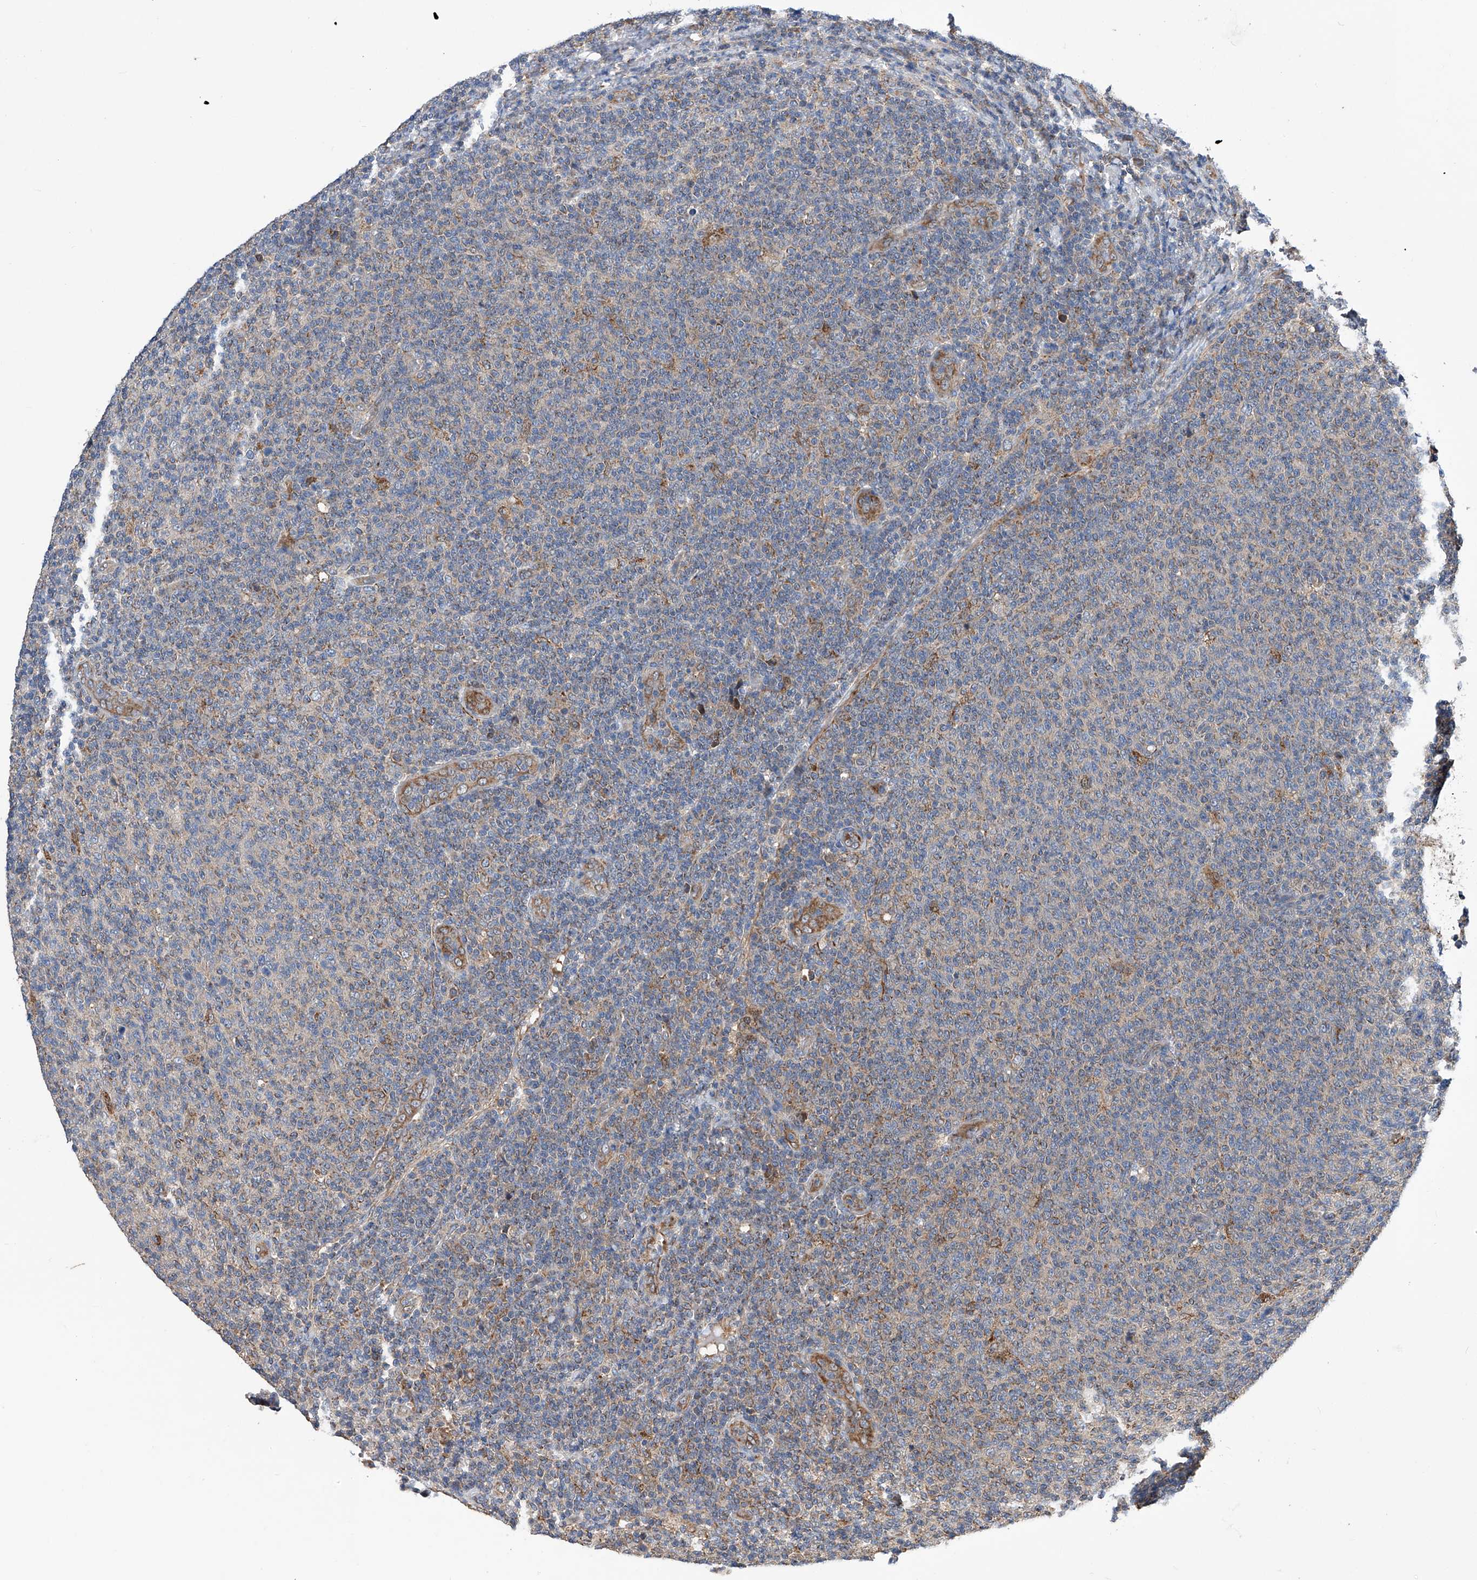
{"staining": {"intensity": "moderate", "quantity": "<25%", "location": "cytoplasmic/membranous"}, "tissue": "lymphoma", "cell_type": "Tumor cells", "image_type": "cancer", "snomed": [{"axis": "morphology", "description": "Malignant lymphoma, non-Hodgkin's type, Low grade"}, {"axis": "topography", "description": "Lymph node"}], "caption": "High-magnification brightfield microscopy of lymphoma stained with DAB (brown) and counterstained with hematoxylin (blue). tumor cells exhibit moderate cytoplasmic/membranous staining is appreciated in approximately<25% of cells.", "gene": "SPATA20", "patient": {"sex": "male", "age": 66}}